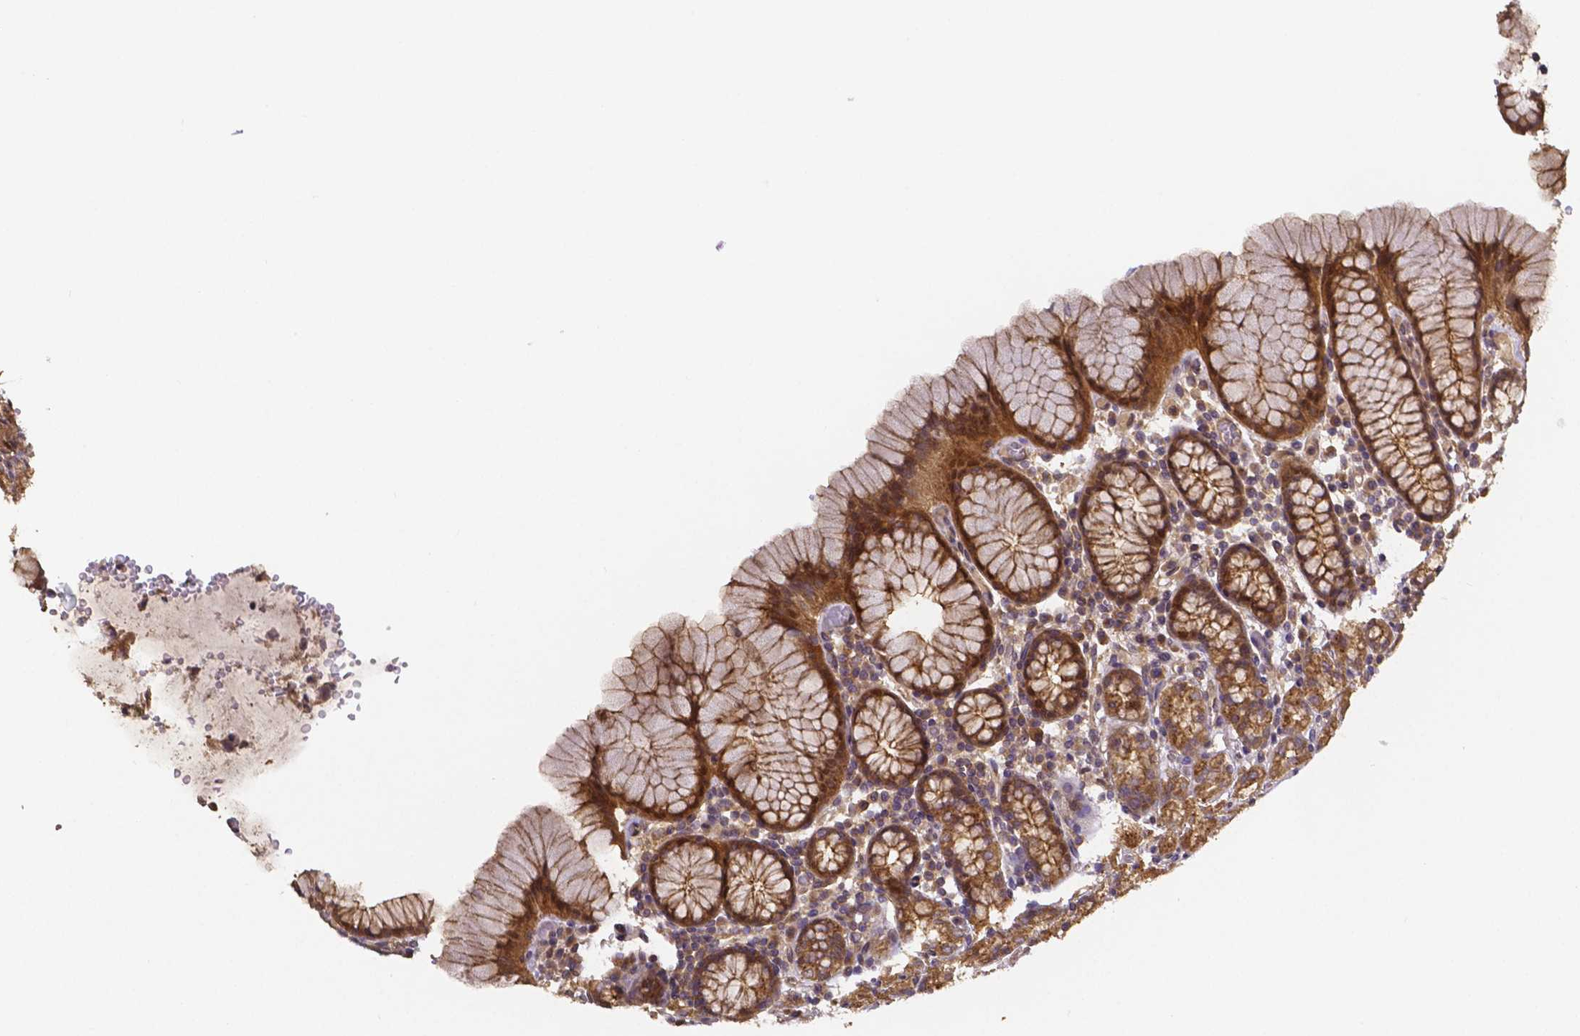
{"staining": {"intensity": "moderate", "quantity": ">75%", "location": "cytoplasmic/membranous"}, "tissue": "stomach", "cell_type": "Glandular cells", "image_type": "normal", "snomed": [{"axis": "morphology", "description": "Normal tissue, NOS"}, {"axis": "topography", "description": "Stomach, upper"}, {"axis": "topography", "description": "Stomach"}], "caption": "A high-resolution photomicrograph shows IHC staining of benign stomach, which demonstrates moderate cytoplasmic/membranous expression in about >75% of glandular cells.", "gene": "RNF123", "patient": {"sex": "male", "age": 62}}